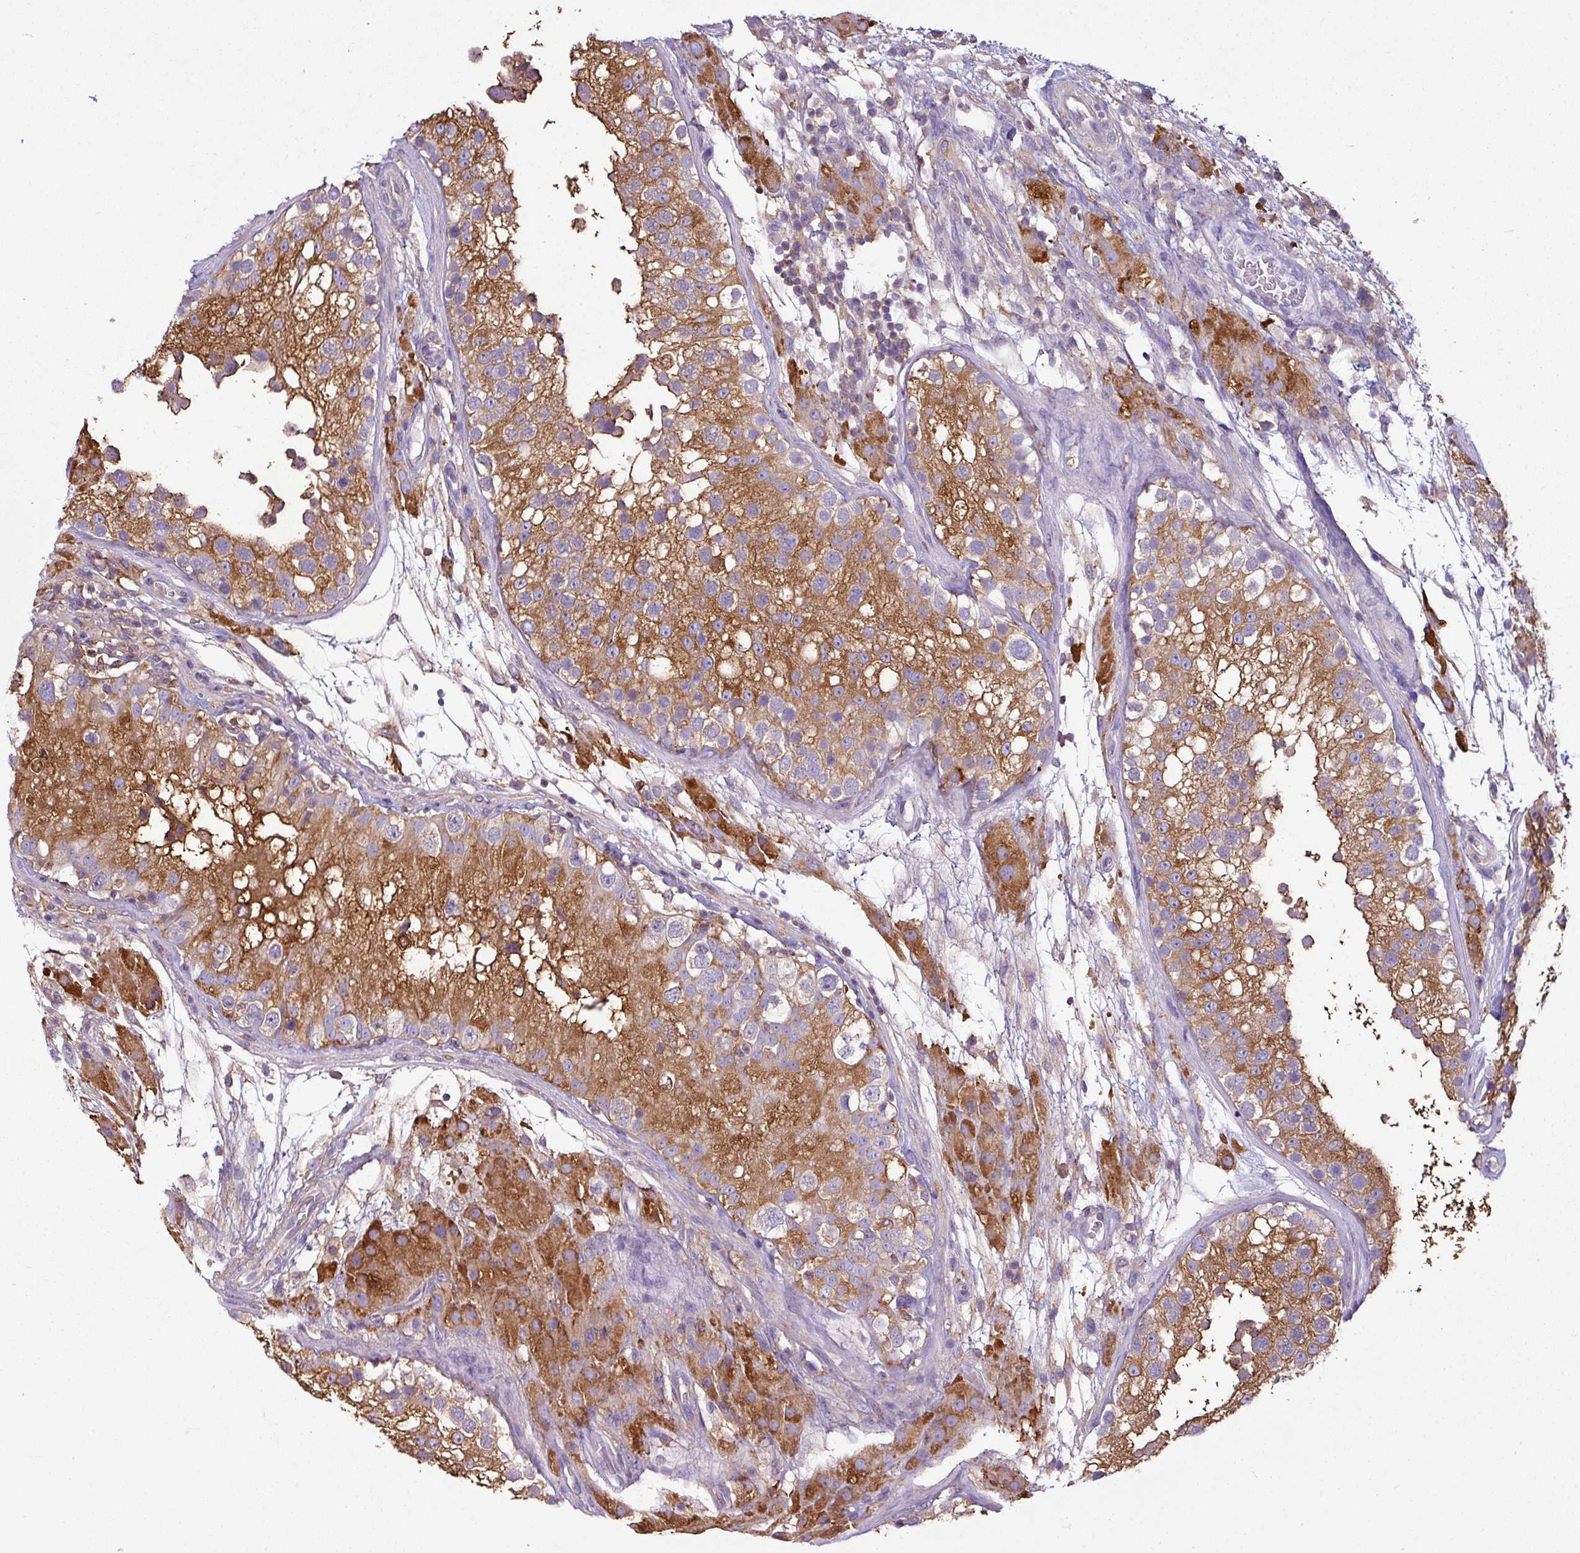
{"staining": {"intensity": "moderate", "quantity": "25%-75%", "location": "cytoplasmic/membranous"}, "tissue": "testis", "cell_type": "Cells in seminiferous ducts", "image_type": "normal", "snomed": [{"axis": "morphology", "description": "Normal tissue, NOS"}, {"axis": "topography", "description": "Testis"}], "caption": "Testis was stained to show a protein in brown. There is medium levels of moderate cytoplasmic/membranous positivity in approximately 25%-75% of cells in seminiferous ducts. The staining was performed using DAB to visualize the protein expression in brown, while the nuclei were stained in blue with hematoxylin (Magnification: 20x).", "gene": "XNDC1N", "patient": {"sex": "male", "age": 26}}